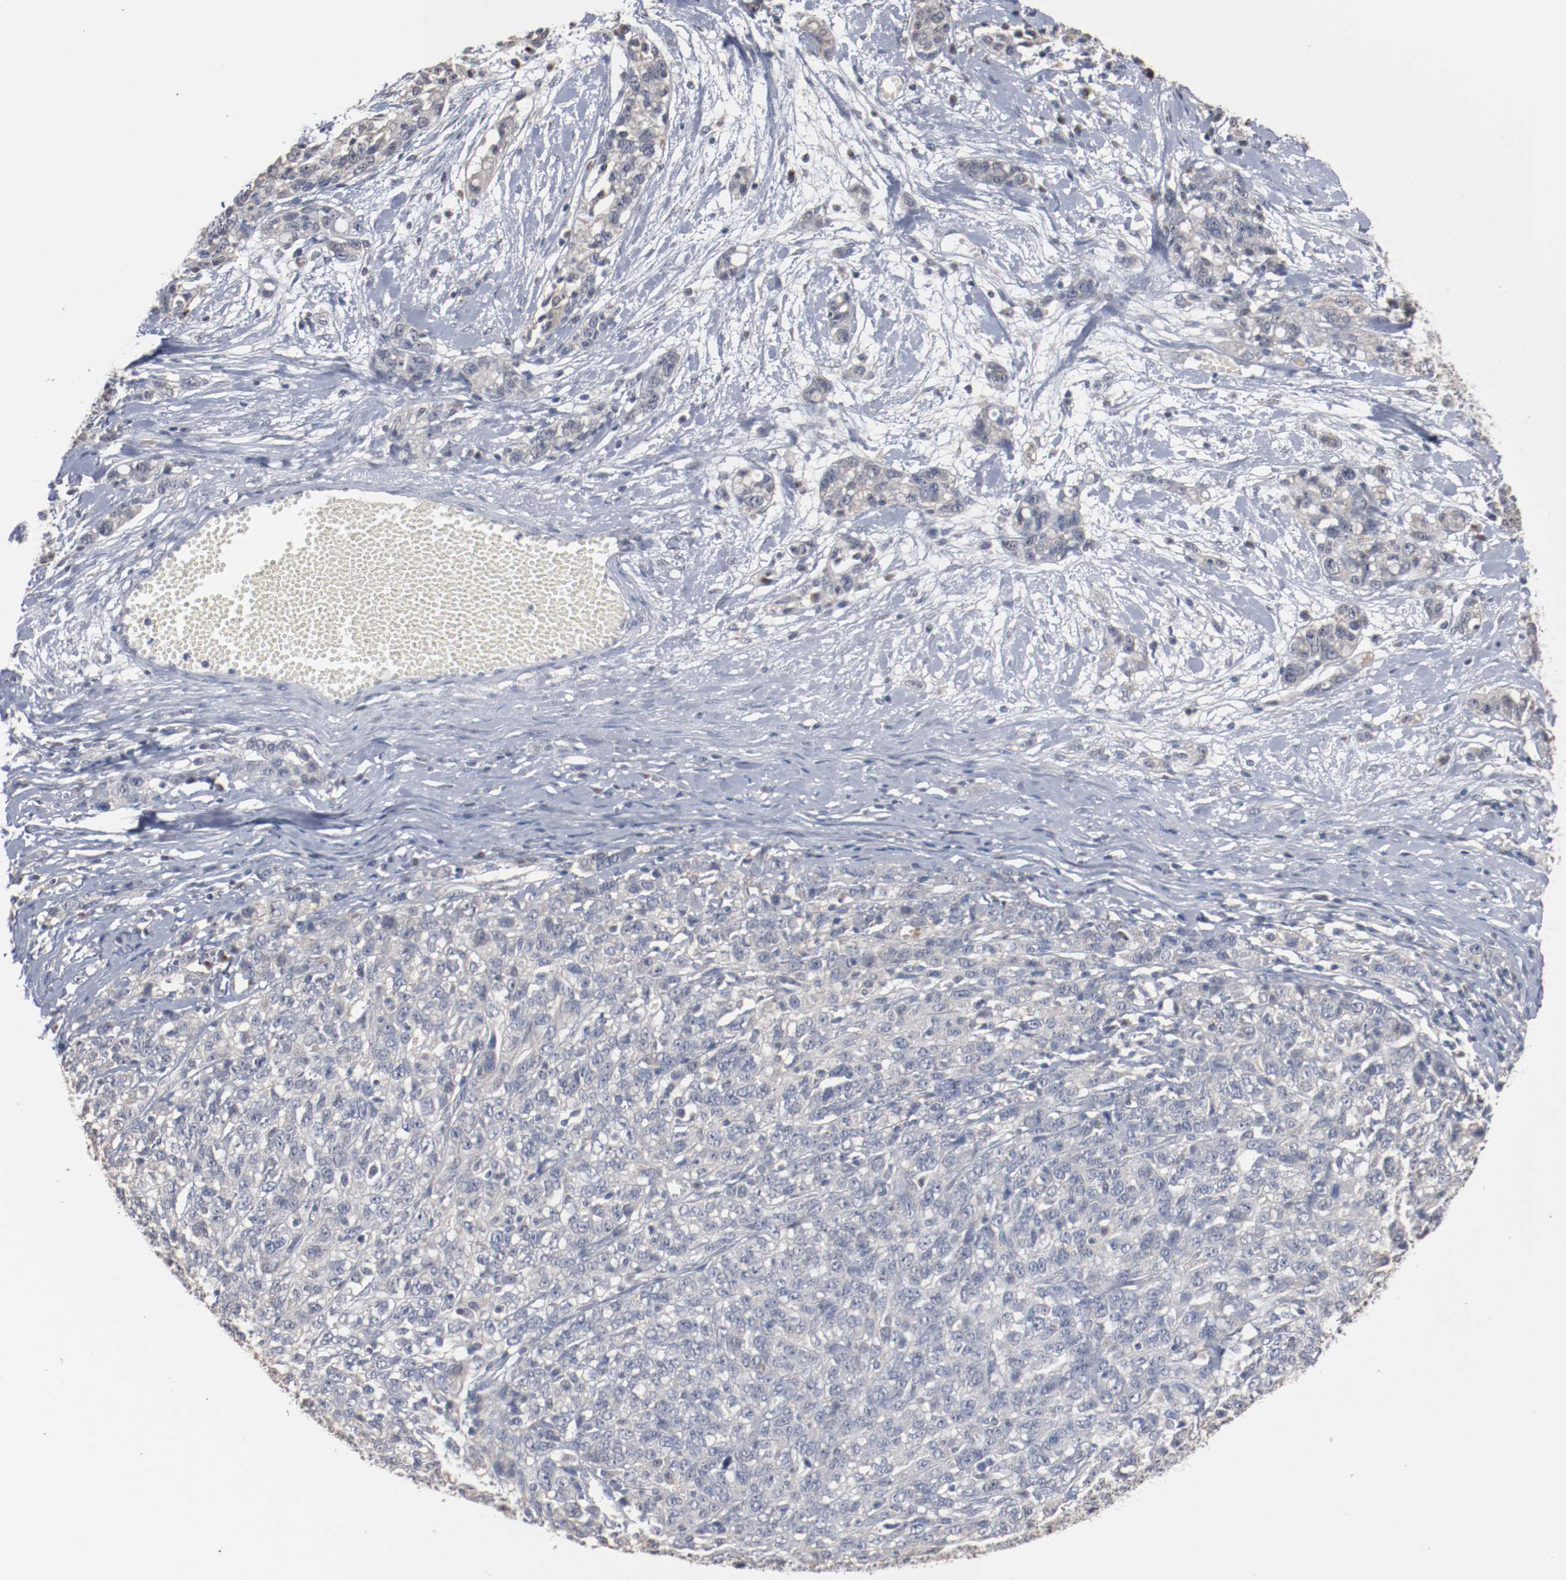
{"staining": {"intensity": "negative", "quantity": "none", "location": "none"}, "tissue": "ovarian cancer", "cell_type": "Tumor cells", "image_type": "cancer", "snomed": [{"axis": "morphology", "description": "Cystadenocarcinoma, serous, NOS"}, {"axis": "topography", "description": "Ovary"}], "caption": "High magnification brightfield microscopy of ovarian cancer stained with DAB (3,3'-diaminobenzidine) (brown) and counterstained with hematoxylin (blue): tumor cells show no significant positivity.", "gene": "ERICH1", "patient": {"sex": "female", "age": 71}}